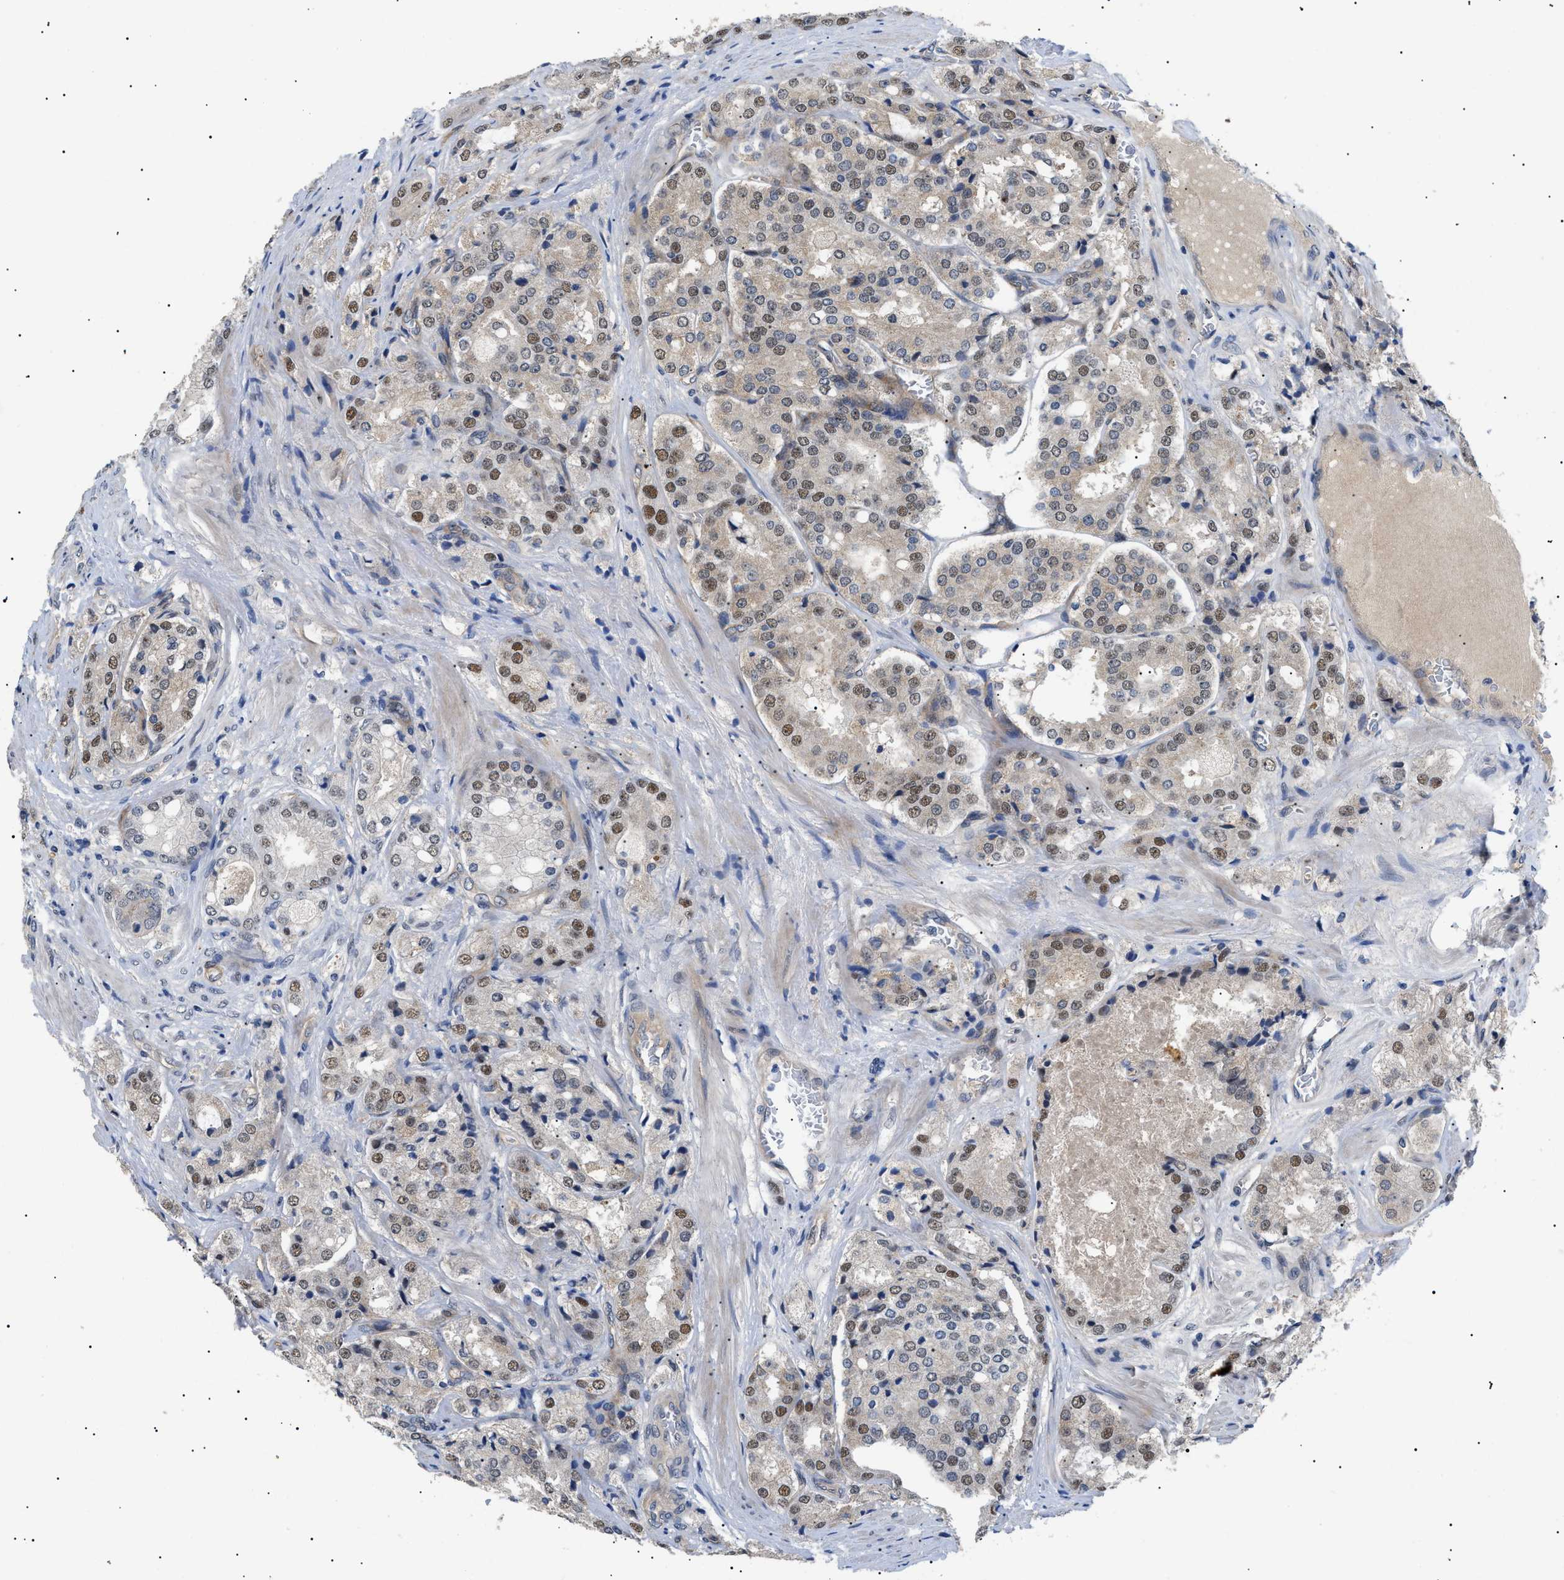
{"staining": {"intensity": "weak", "quantity": "25%-75%", "location": "cytoplasmic/membranous,nuclear"}, "tissue": "prostate cancer", "cell_type": "Tumor cells", "image_type": "cancer", "snomed": [{"axis": "morphology", "description": "Adenocarcinoma, High grade"}, {"axis": "topography", "description": "Prostate"}], "caption": "Protein expression analysis of prostate cancer demonstrates weak cytoplasmic/membranous and nuclear expression in approximately 25%-75% of tumor cells.", "gene": "CRCP", "patient": {"sex": "male", "age": 65}}